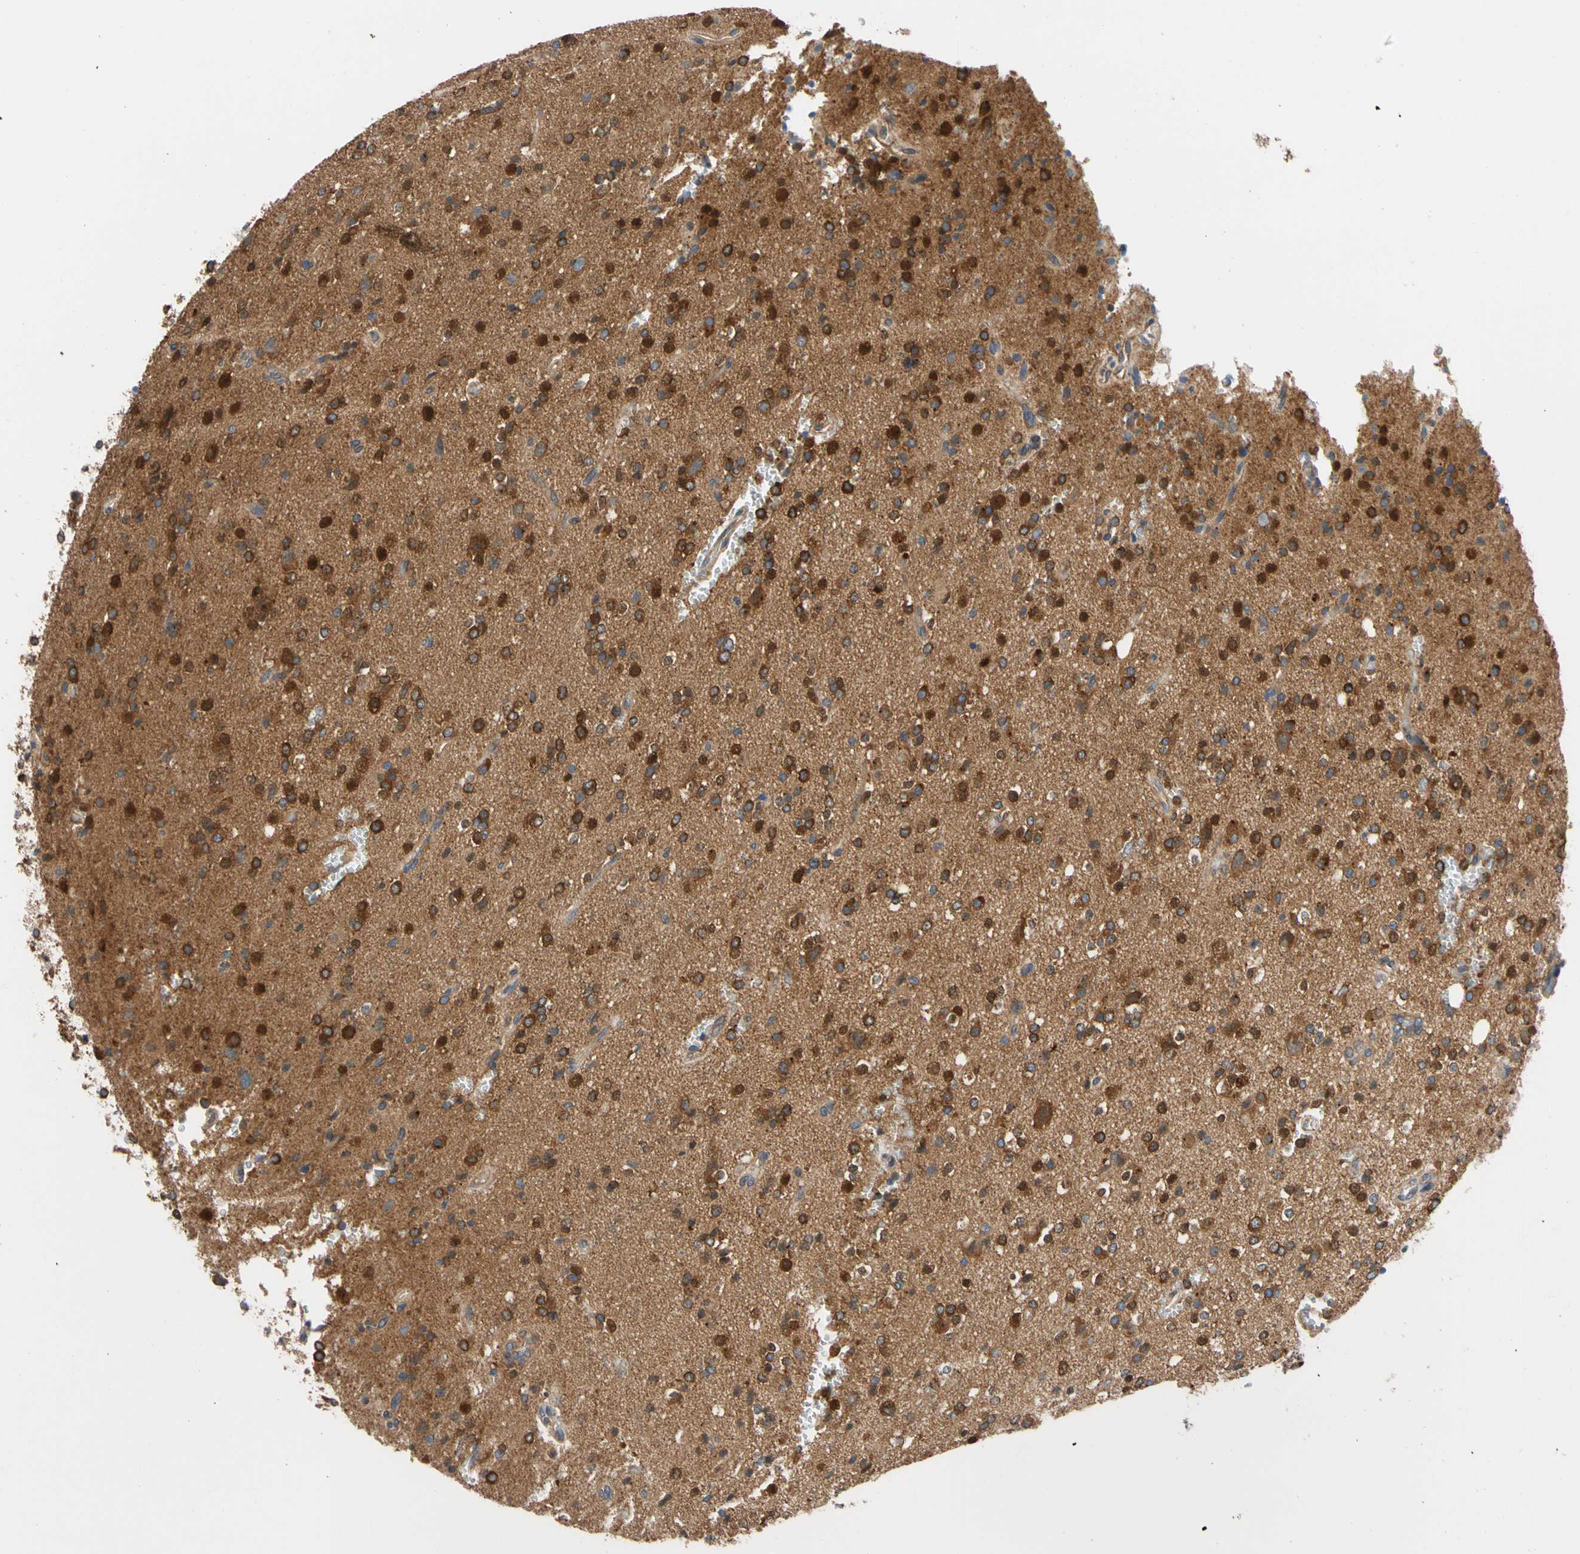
{"staining": {"intensity": "strong", "quantity": ">75%", "location": "cytoplasmic/membranous"}, "tissue": "glioma", "cell_type": "Tumor cells", "image_type": "cancer", "snomed": [{"axis": "morphology", "description": "Glioma, malignant, High grade"}, {"axis": "topography", "description": "Brain"}], "caption": "Human high-grade glioma (malignant) stained for a protein (brown) exhibits strong cytoplasmic/membranous positive expression in approximately >75% of tumor cells.", "gene": "GPHN", "patient": {"sex": "male", "age": 47}}